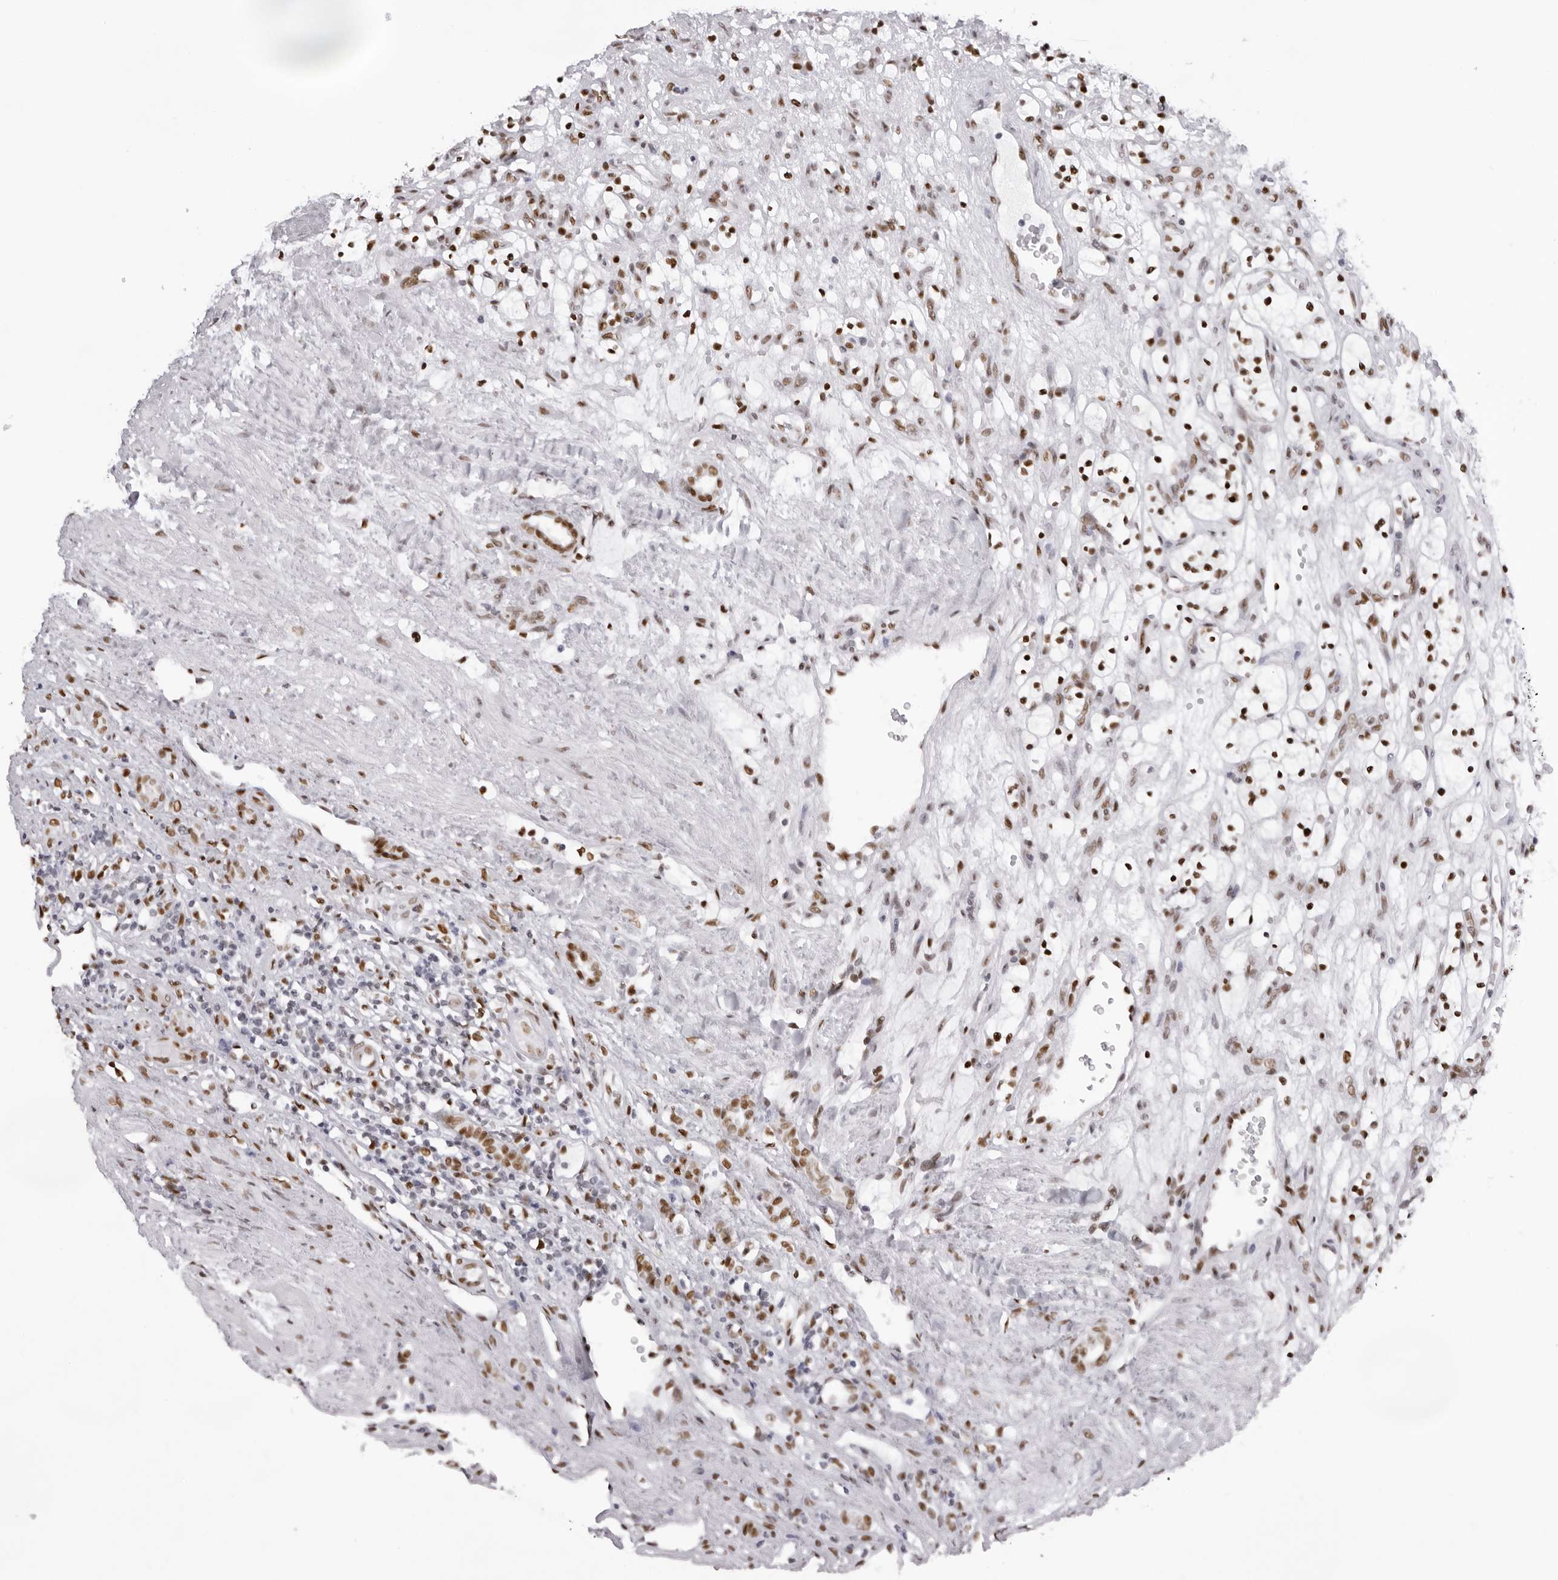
{"staining": {"intensity": "strong", "quantity": ">75%", "location": "nuclear"}, "tissue": "renal cancer", "cell_type": "Tumor cells", "image_type": "cancer", "snomed": [{"axis": "morphology", "description": "Adenocarcinoma, NOS"}, {"axis": "topography", "description": "Kidney"}], "caption": "Immunohistochemical staining of renal cancer (adenocarcinoma) displays strong nuclear protein positivity in about >75% of tumor cells.", "gene": "IRF2BP2", "patient": {"sex": "female", "age": 57}}